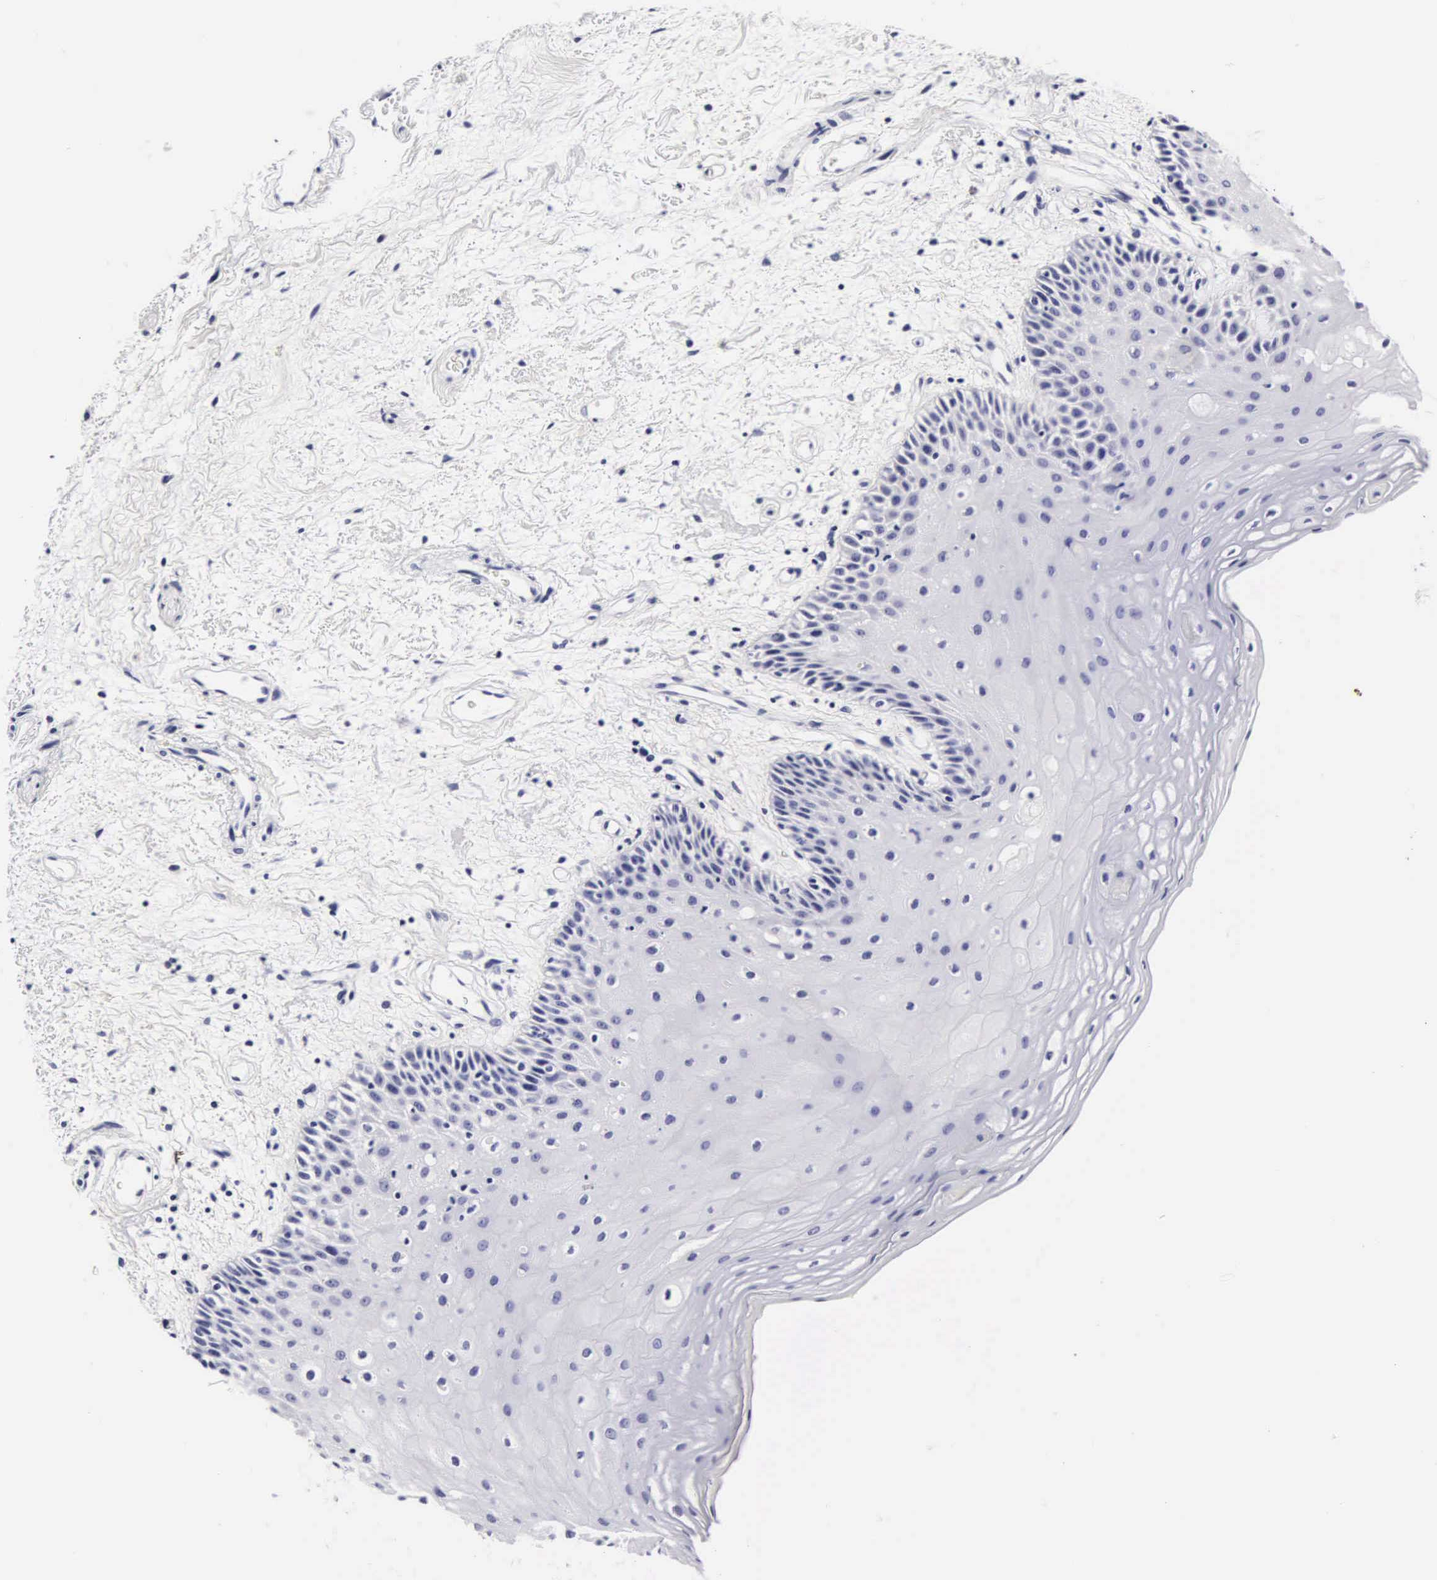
{"staining": {"intensity": "negative", "quantity": "none", "location": "none"}, "tissue": "oral mucosa", "cell_type": "Squamous epithelial cells", "image_type": "normal", "snomed": [{"axis": "morphology", "description": "Normal tissue, NOS"}, {"axis": "topography", "description": "Oral tissue"}], "caption": "DAB immunohistochemical staining of unremarkable oral mucosa exhibits no significant positivity in squamous epithelial cells. (DAB (3,3'-diaminobenzidine) immunohistochemistry, high magnification).", "gene": "RNASE6", "patient": {"sex": "female", "age": 79}}